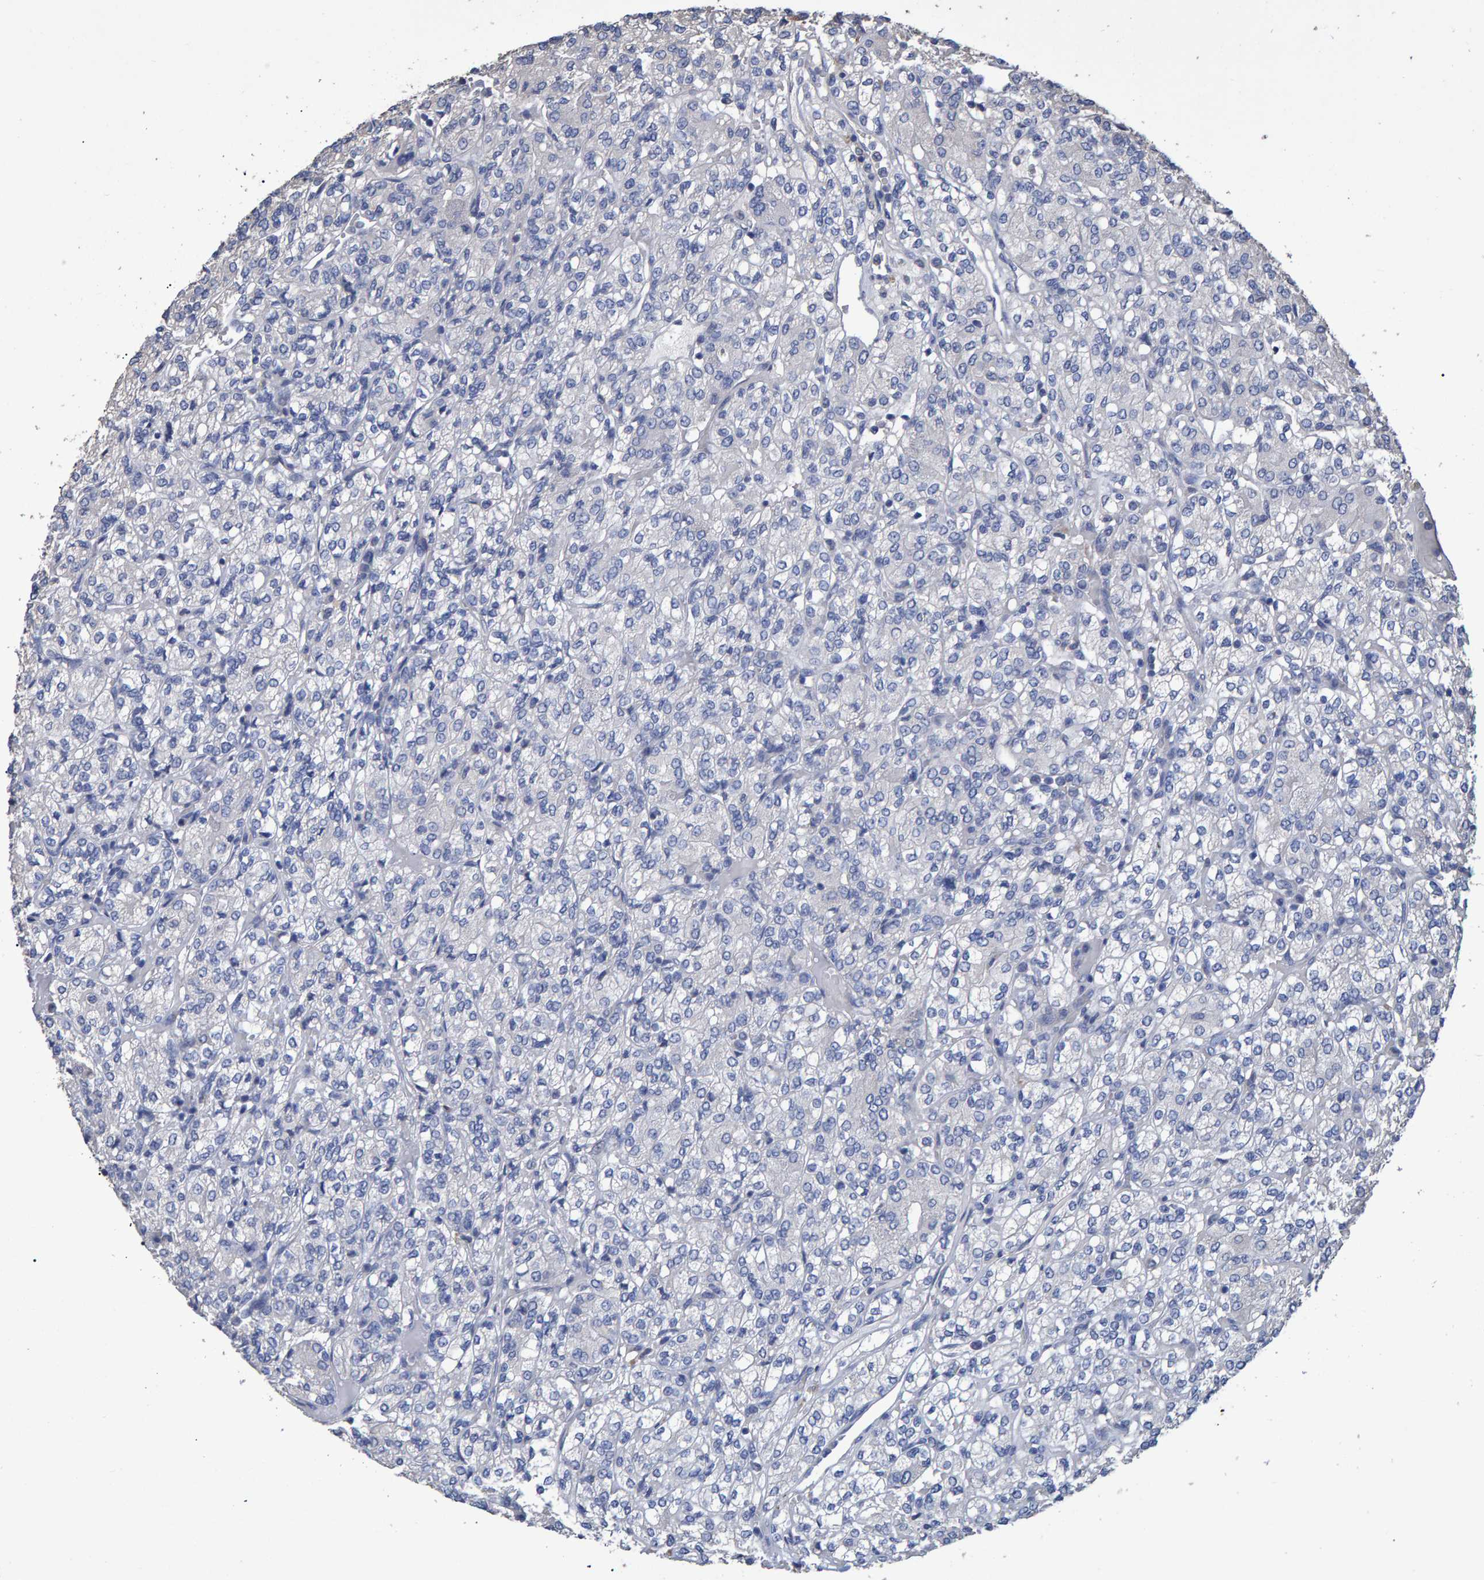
{"staining": {"intensity": "negative", "quantity": "none", "location": "none"}, "tissue": "renal cancer", "cell_type": "Tumor cells", "image_type": "cancer", "snomed": [{"axis": "morphology", "description": "Adenocarcinoma, NOS"}, {"axis": "topography", "description": "Kidney"}], "caption": "This image is of renal adenocarcinoma stained with immunohistochemistry (IHC) to label a protein in brown with the nuclei are counter-stained blue. There is no positivity in tumor cells. (DAB immunohistochemistry (IHC) with hematoxylin counter stain).", "gene": "HEMGN", "patient": {"sex": "male", "age": 77}}